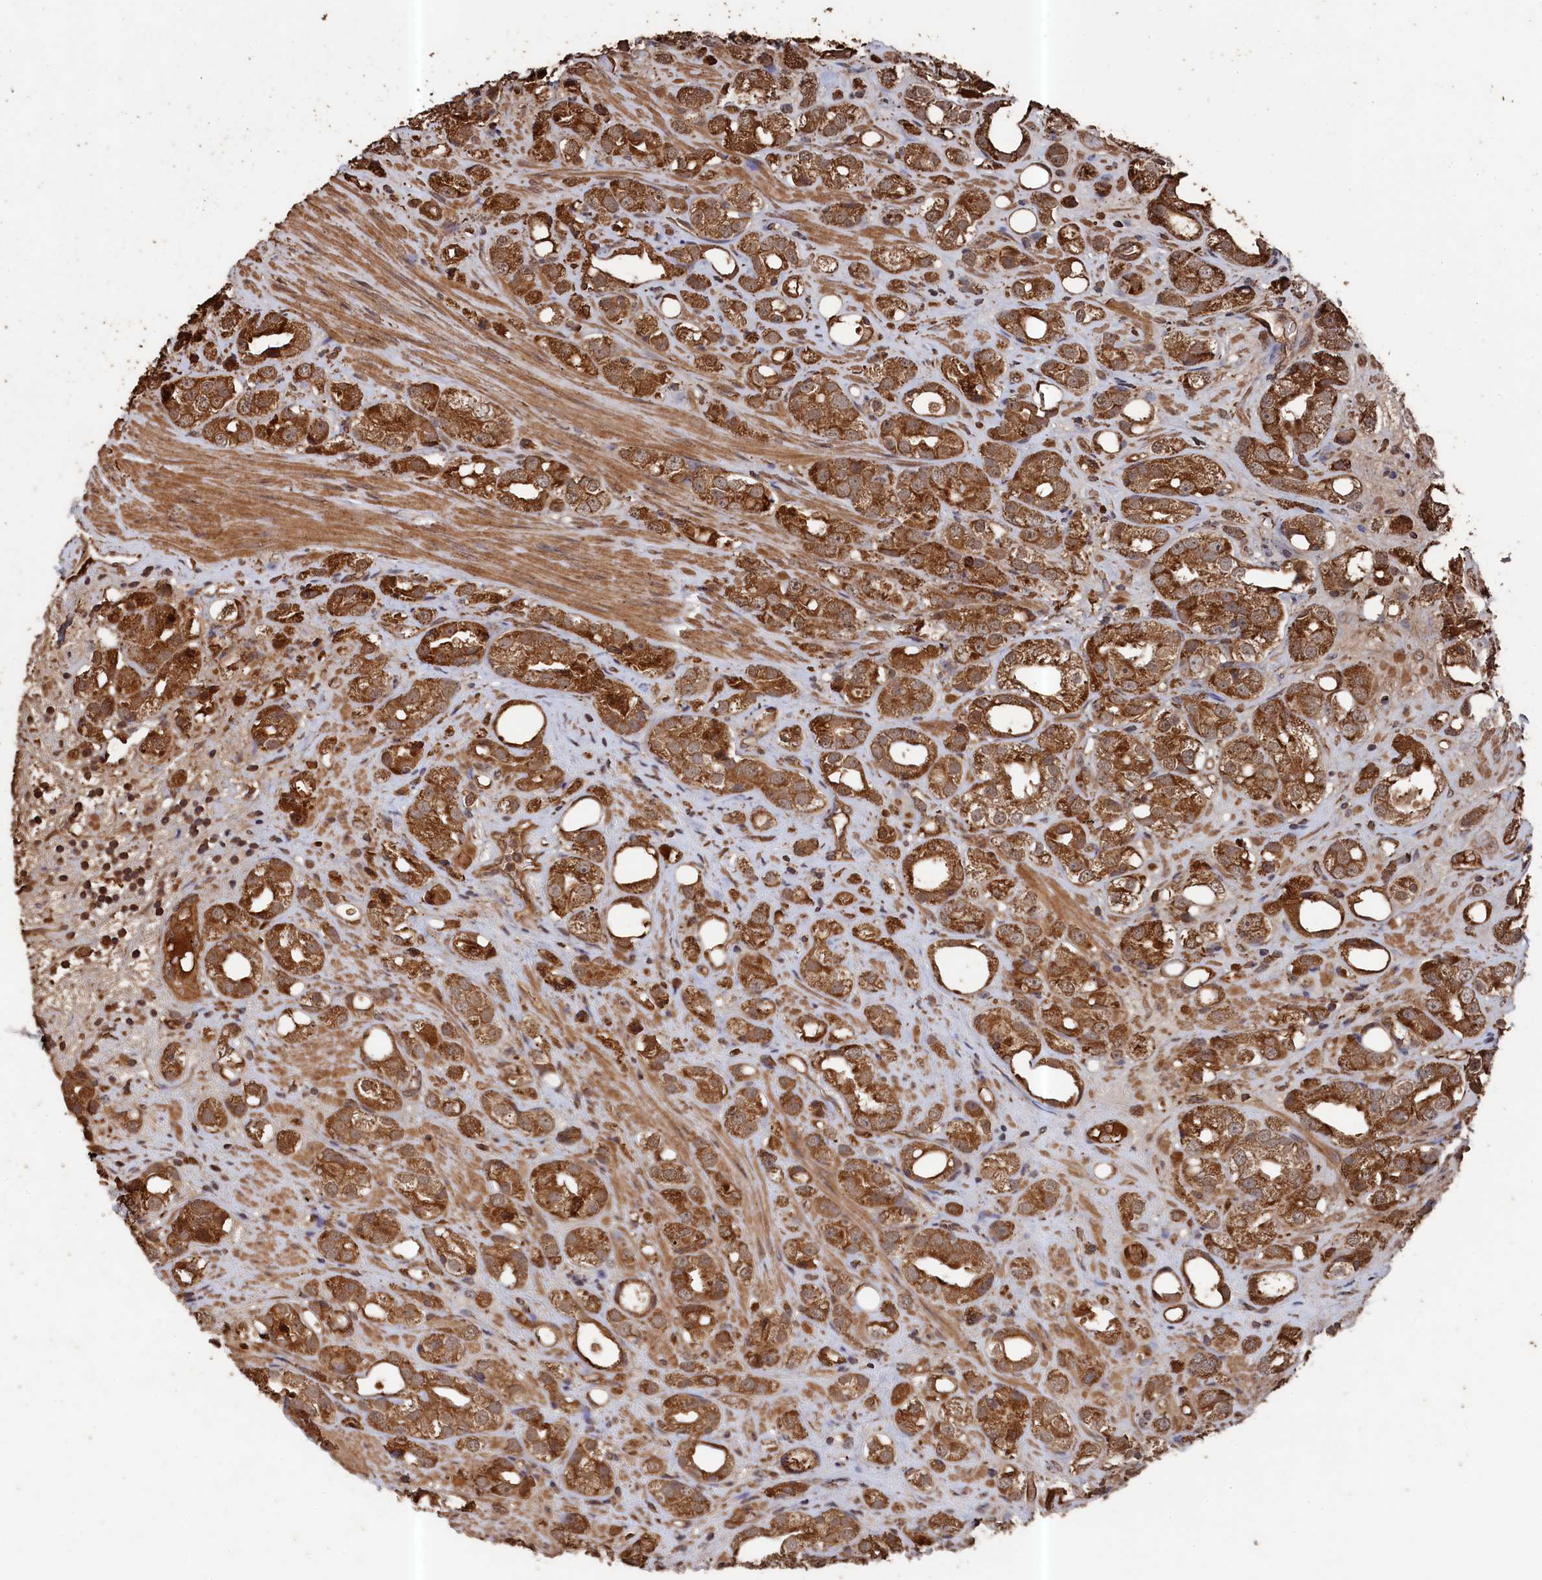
{"staining": {"intensity": "strong", "quantity": ">75%", "location": "cytoplasmic/membranous"}, "tissue": "prostate cancer", "cell_type": "Tumor cells", "image_type": "cancer", "snomed": [{"axis": "morphology", "description": "Adenocarcinoma, NOS"}, {"axis": "topography", "description": "Prostate"}], "caption": "Brown immunohistochemical staining in adenocarcinoma (prostate) reveals strong cytoplasmic/membranous positivity in about >75% of tumor cells.", "gene": "SNX33", "patient": {"sex": "male", "age": 79}}